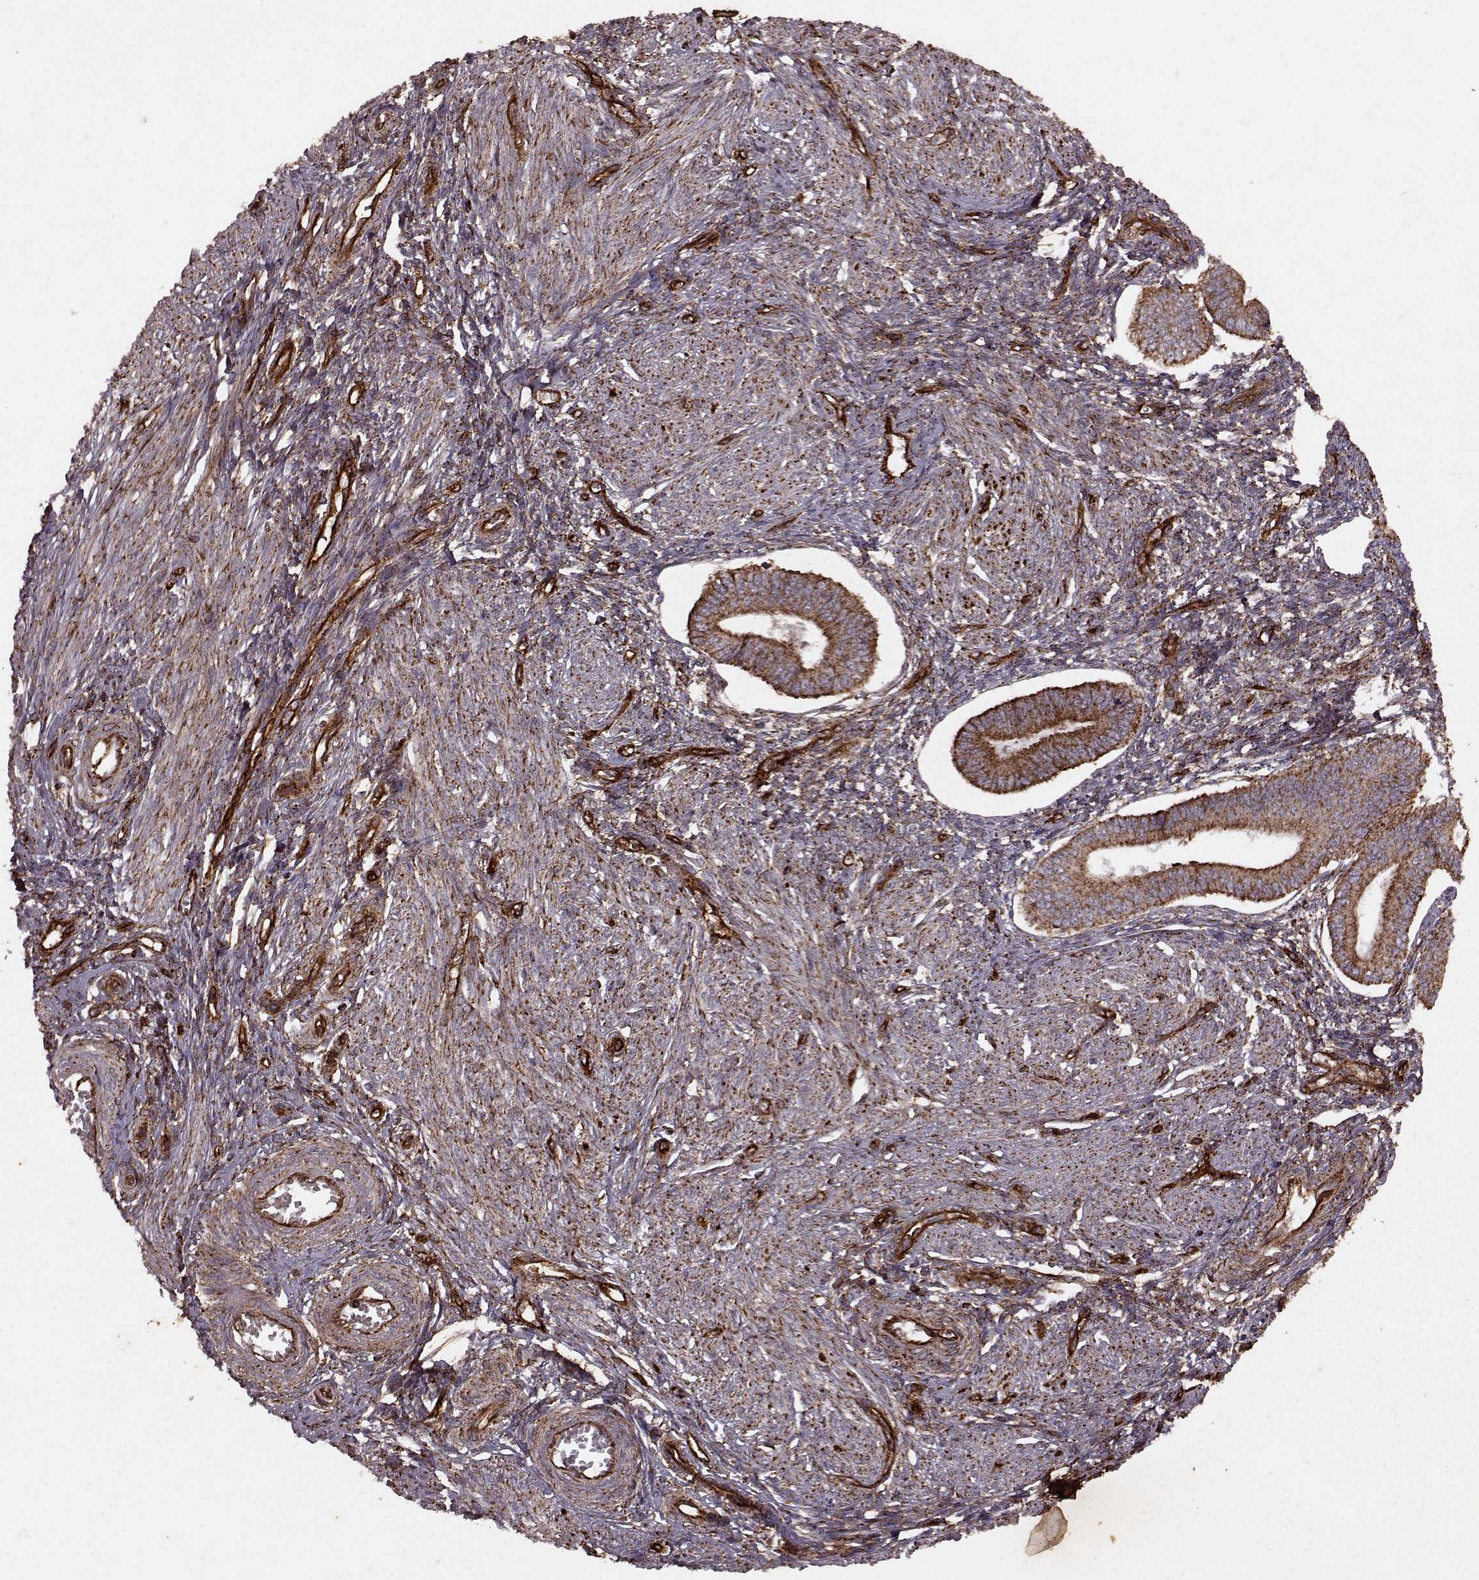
{"staining": {"intensity": "strong", "quantity": "25%-75%", "location": "cytoplasmic/membranous"}, "tissue": "endometrium", "cell_type": "Cells in endometrial stroma", "image_type": "normal", "snomed": [{"axis": "morphology", "description": "Normal tissue, NOS"}, {"axis": "topography", "description": "Endometrium"}], "caption": "Strong cytoplasmic/membranous positivity for a protein is identified in approximately 25%-75% of cells in endometrial stroma of benign endometrium using immunohistochemistry.", "gene": "ENSG00000285130", "patient": {"sex": "female", "age": 42}}